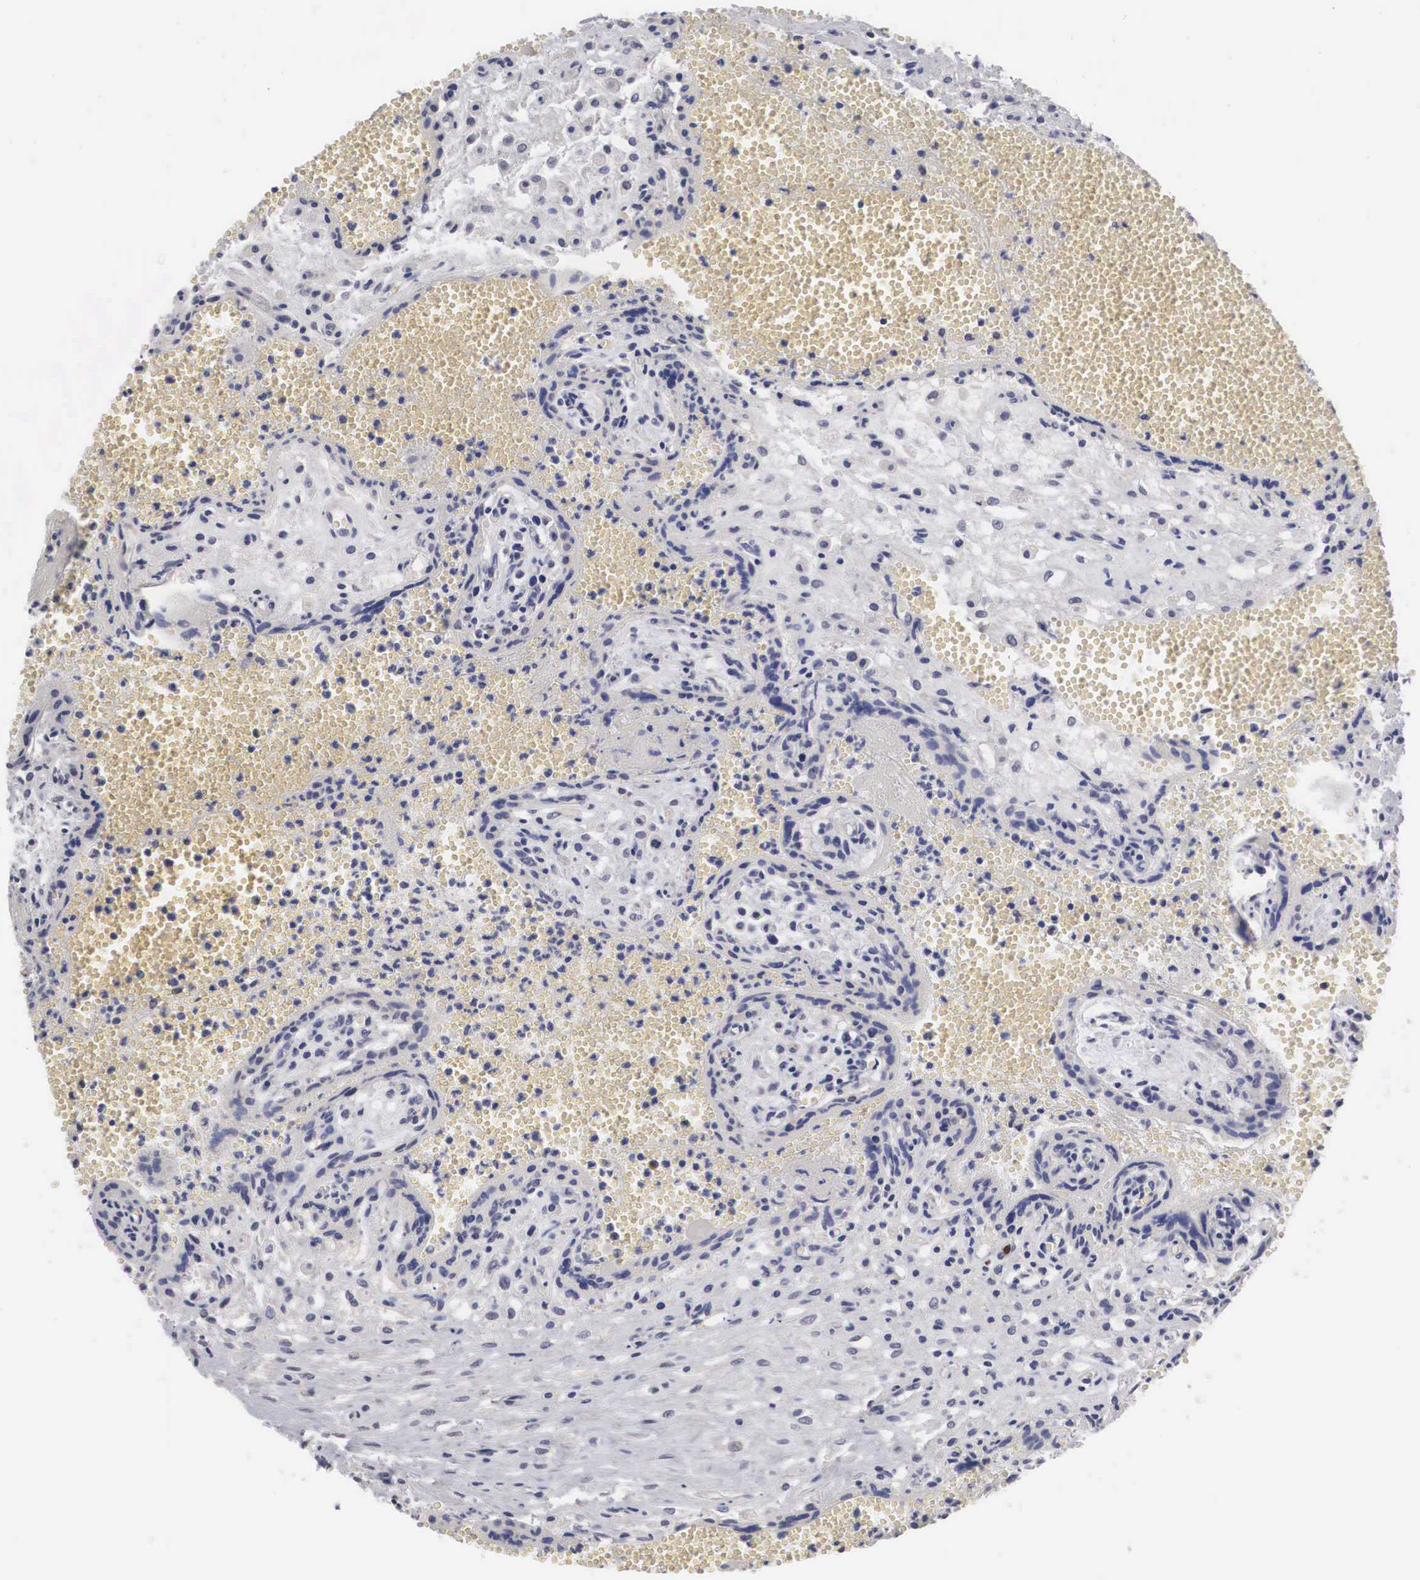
{"staining": {"intensity": "strong", "quantity": ">75%", "location": "cytoplasmic/membranous"}, "tissue": "placenta", "cell_type": "Decidual cells", "image_type": "normal", "snomed": [{"axis": "morphology", "description": "Normal tissue, NOS"}, {"axis": "topography", "description": "Placenta"}], "caption": "This photomicrograph reveals IHC staining of unremarkable placenta, with high strong cytoplasmic/membranous expression in approximately >75% of decidual cells.", "gene": "HMOX1", "patient": {"sex": "female", "age": 40}}